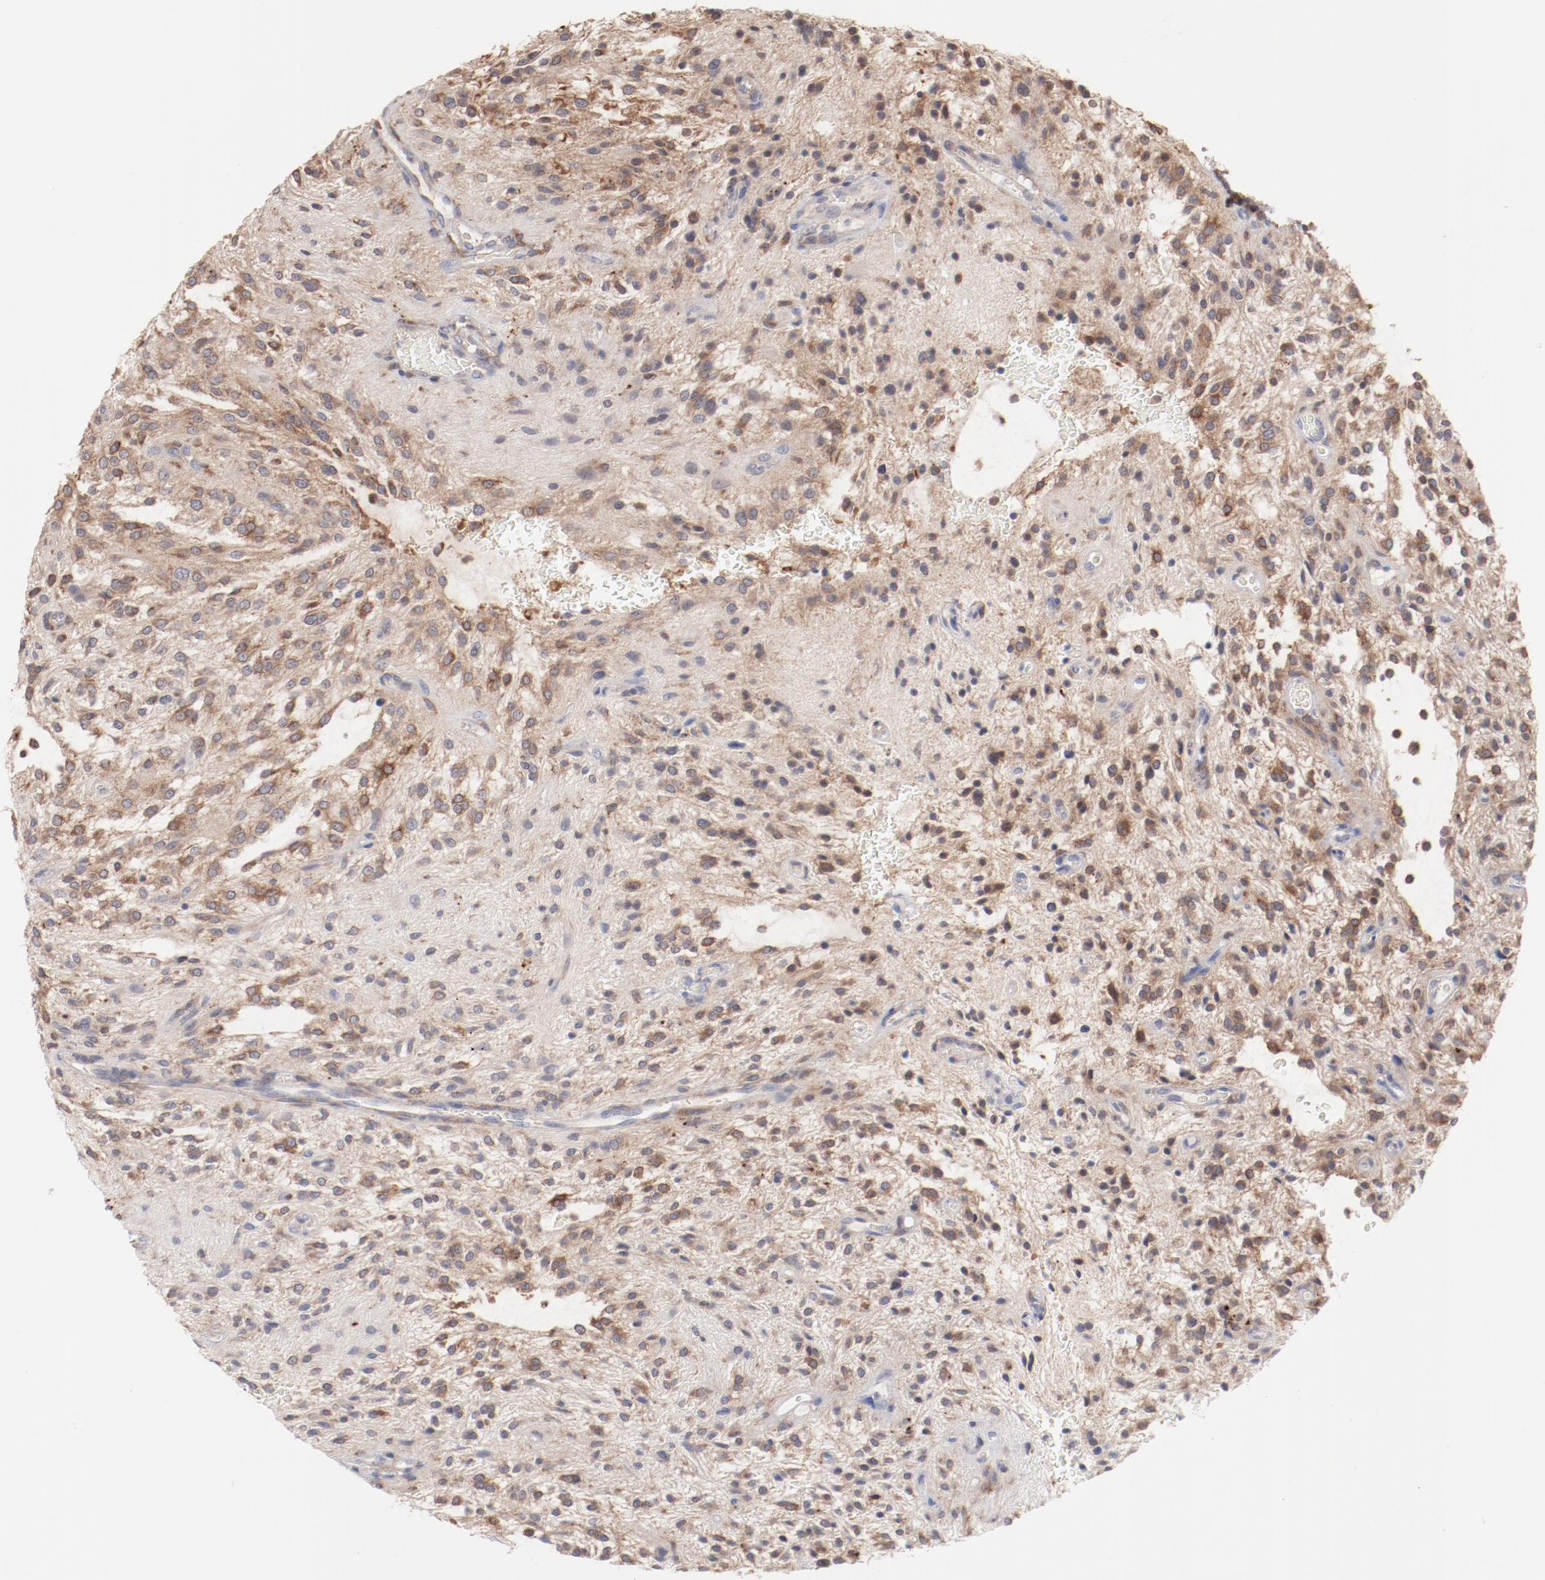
{"staining": {"intensity": "moderate", "quantity": ">75%", "location": "cytoplasmic/membranous"}, "tissue": "glioma", "cell_type": "Tumor cells", "image_type": "cancer", "snomed": [{"axis": "morphology", "description": "Glioma, malignant, NOS"}, {"axis": "topography", "description": "Cerebellum"}], "caption": "Moderate cytoplasmic/membranous staining for a protein is seen in about >75% of tumor cells of glioma (malignant) using IHC.", "gene": "PPFIBP2", "patient": {"sex": "female", "age": 10}}